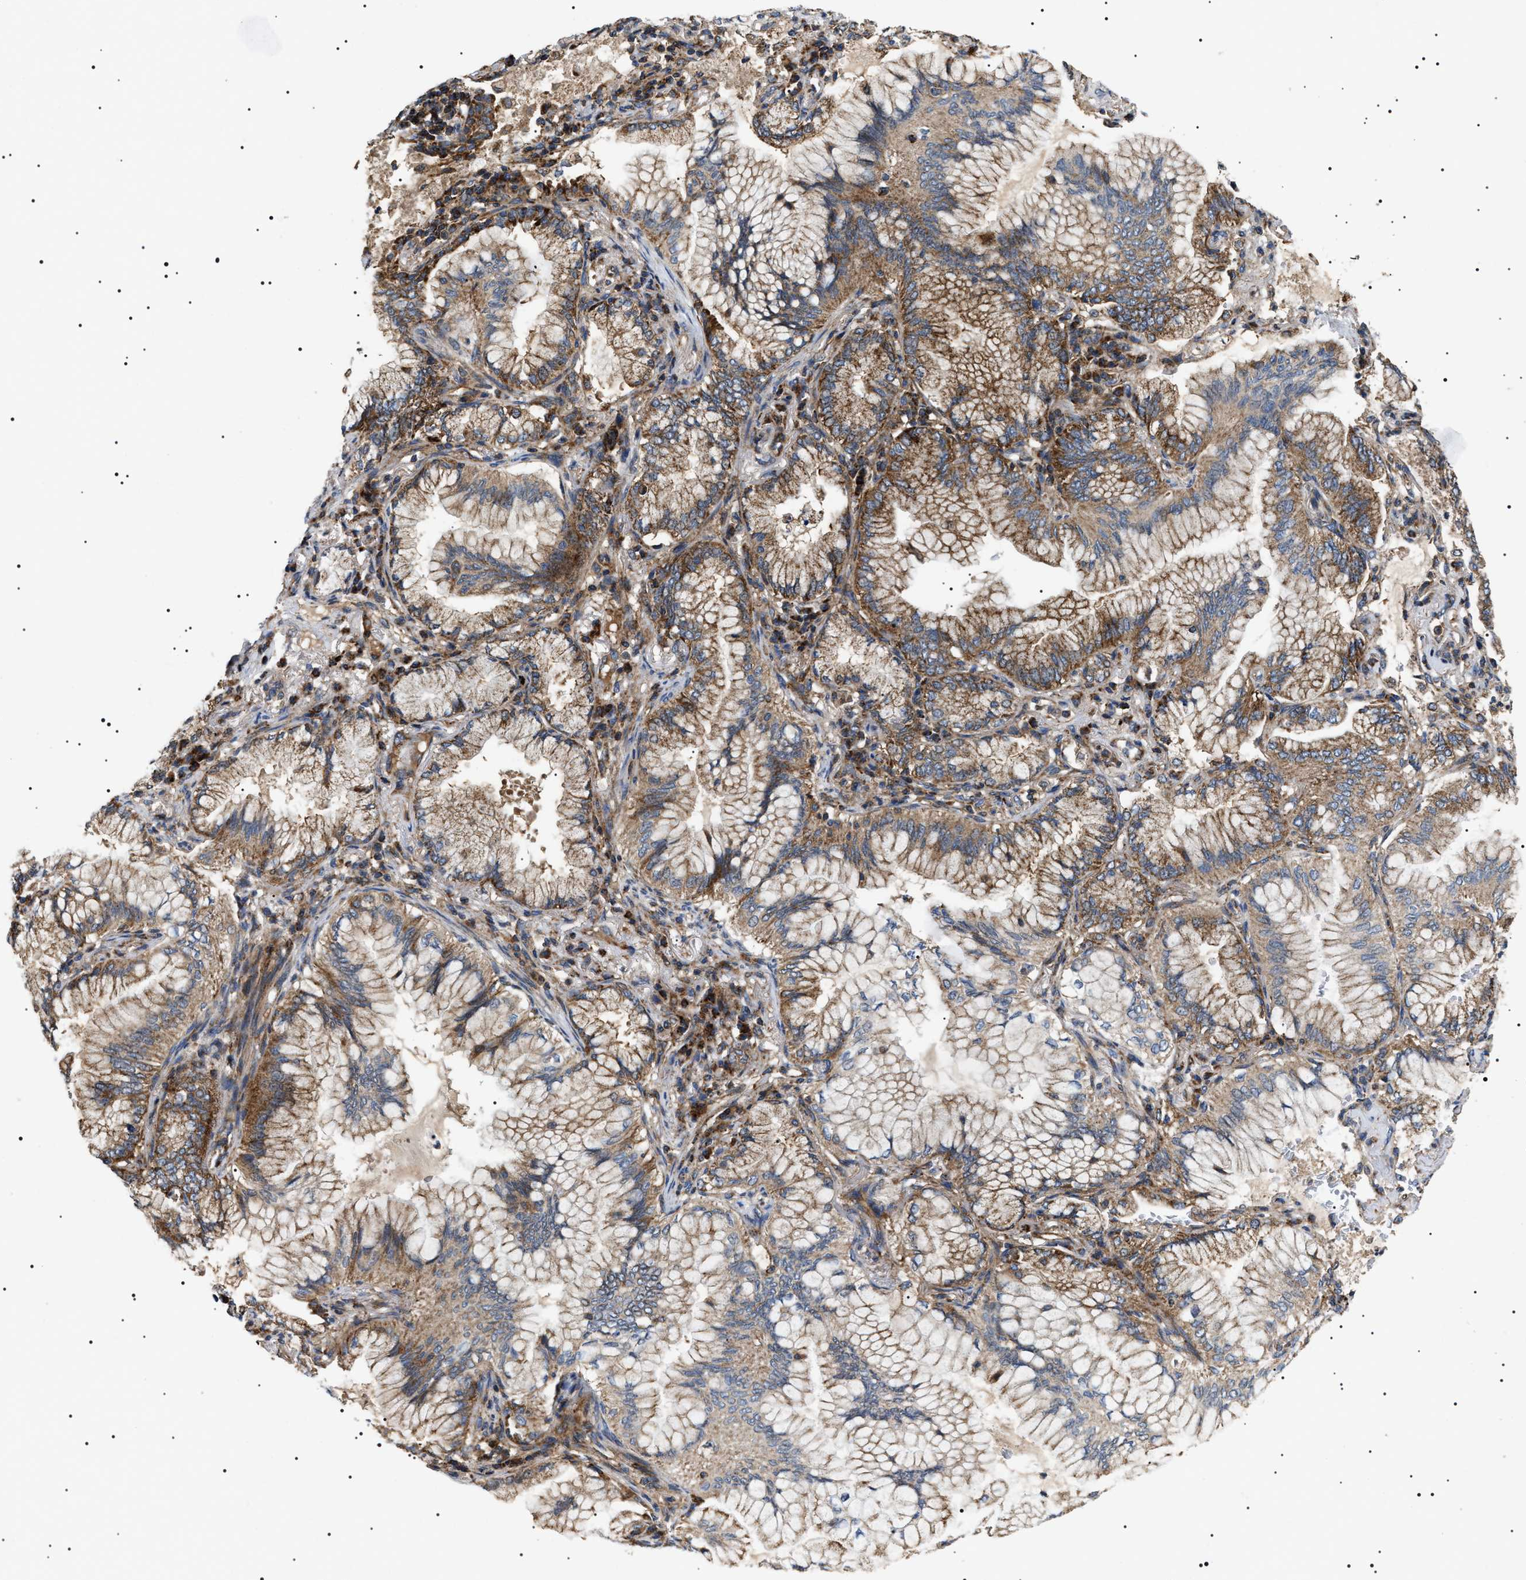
{"staining": {"intensity": "moderate", "quantity": ">75%", "location": "cytoplasmic/membranous"}, "tissue": "lung cancer", "cell_type": "Tumor cells", "image_type": "cancer", "snomed": [{"axis": "morphology", "description": "Adenocarcinoma, NOS"}, {"axis": "topography", "description": "Lung"}], "caption": "DAB immunohistochemical staining of human lung cancer reveals moderate cytoplasmic/membranous protein positivity in approximately >75% of tumor cells.", "gene": "OXSM", "patient": {"sex": "female", "age": 70}}